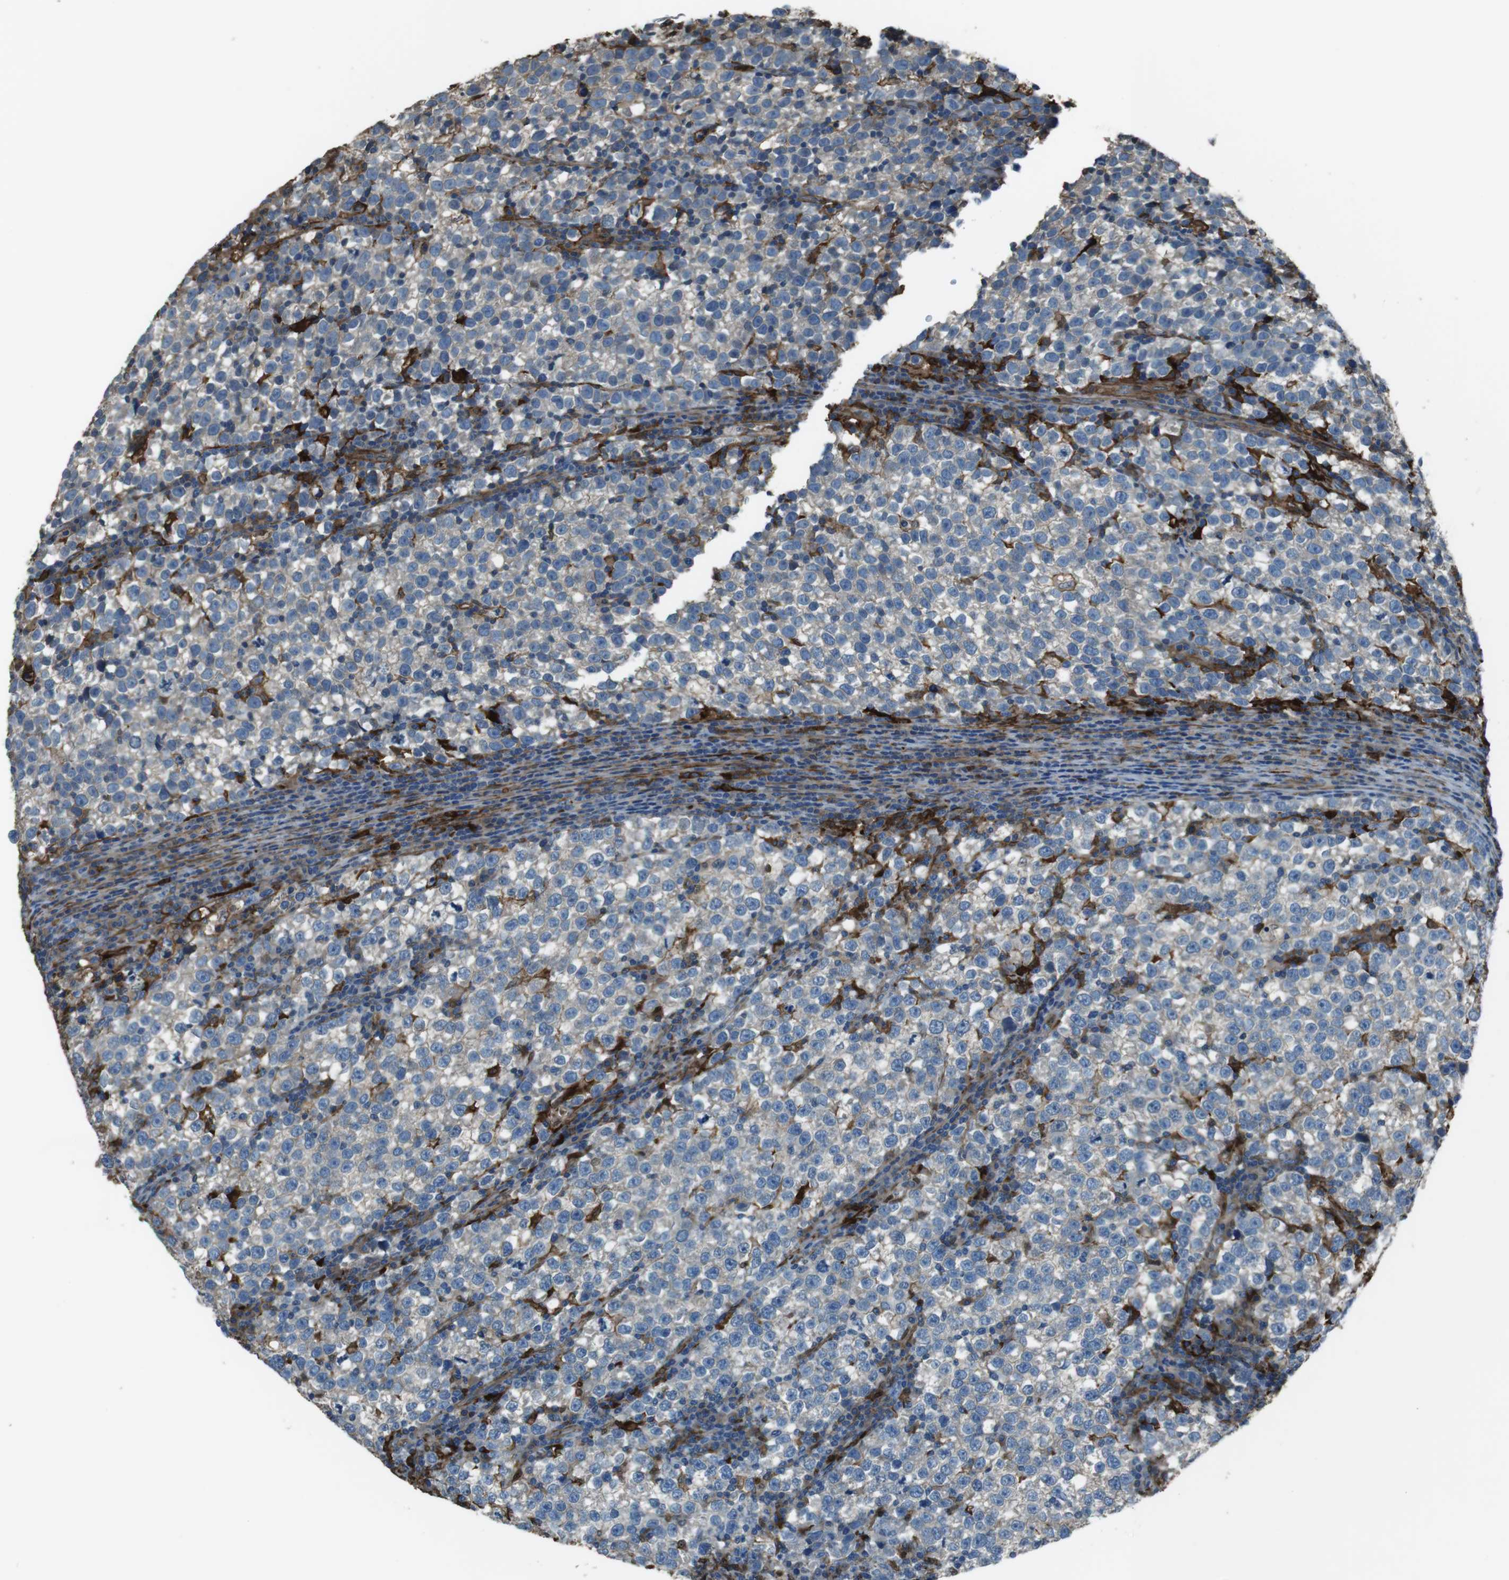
{"staining": {"intensity": "negative", "quantity": "none", "location": "none"}, "tissue": "testis cancer", "cell_type": "Tumor cells", "image_type": "cancer", "snomed": [{"axis": "morphology", "description": "Normal tissue, NOS"}, {"axis": "morphology", "description": "Seminoma, NOS"}, {"axis": "topography", "description": "Testis"}], "caption": "Immunohistochemistry micrograph of human testis seminoma stained for a protein (brown), which reveals no positivity in tumor cells.", "gene": "SFT2D1", "patient": {"sex": "male", "age": 43}}